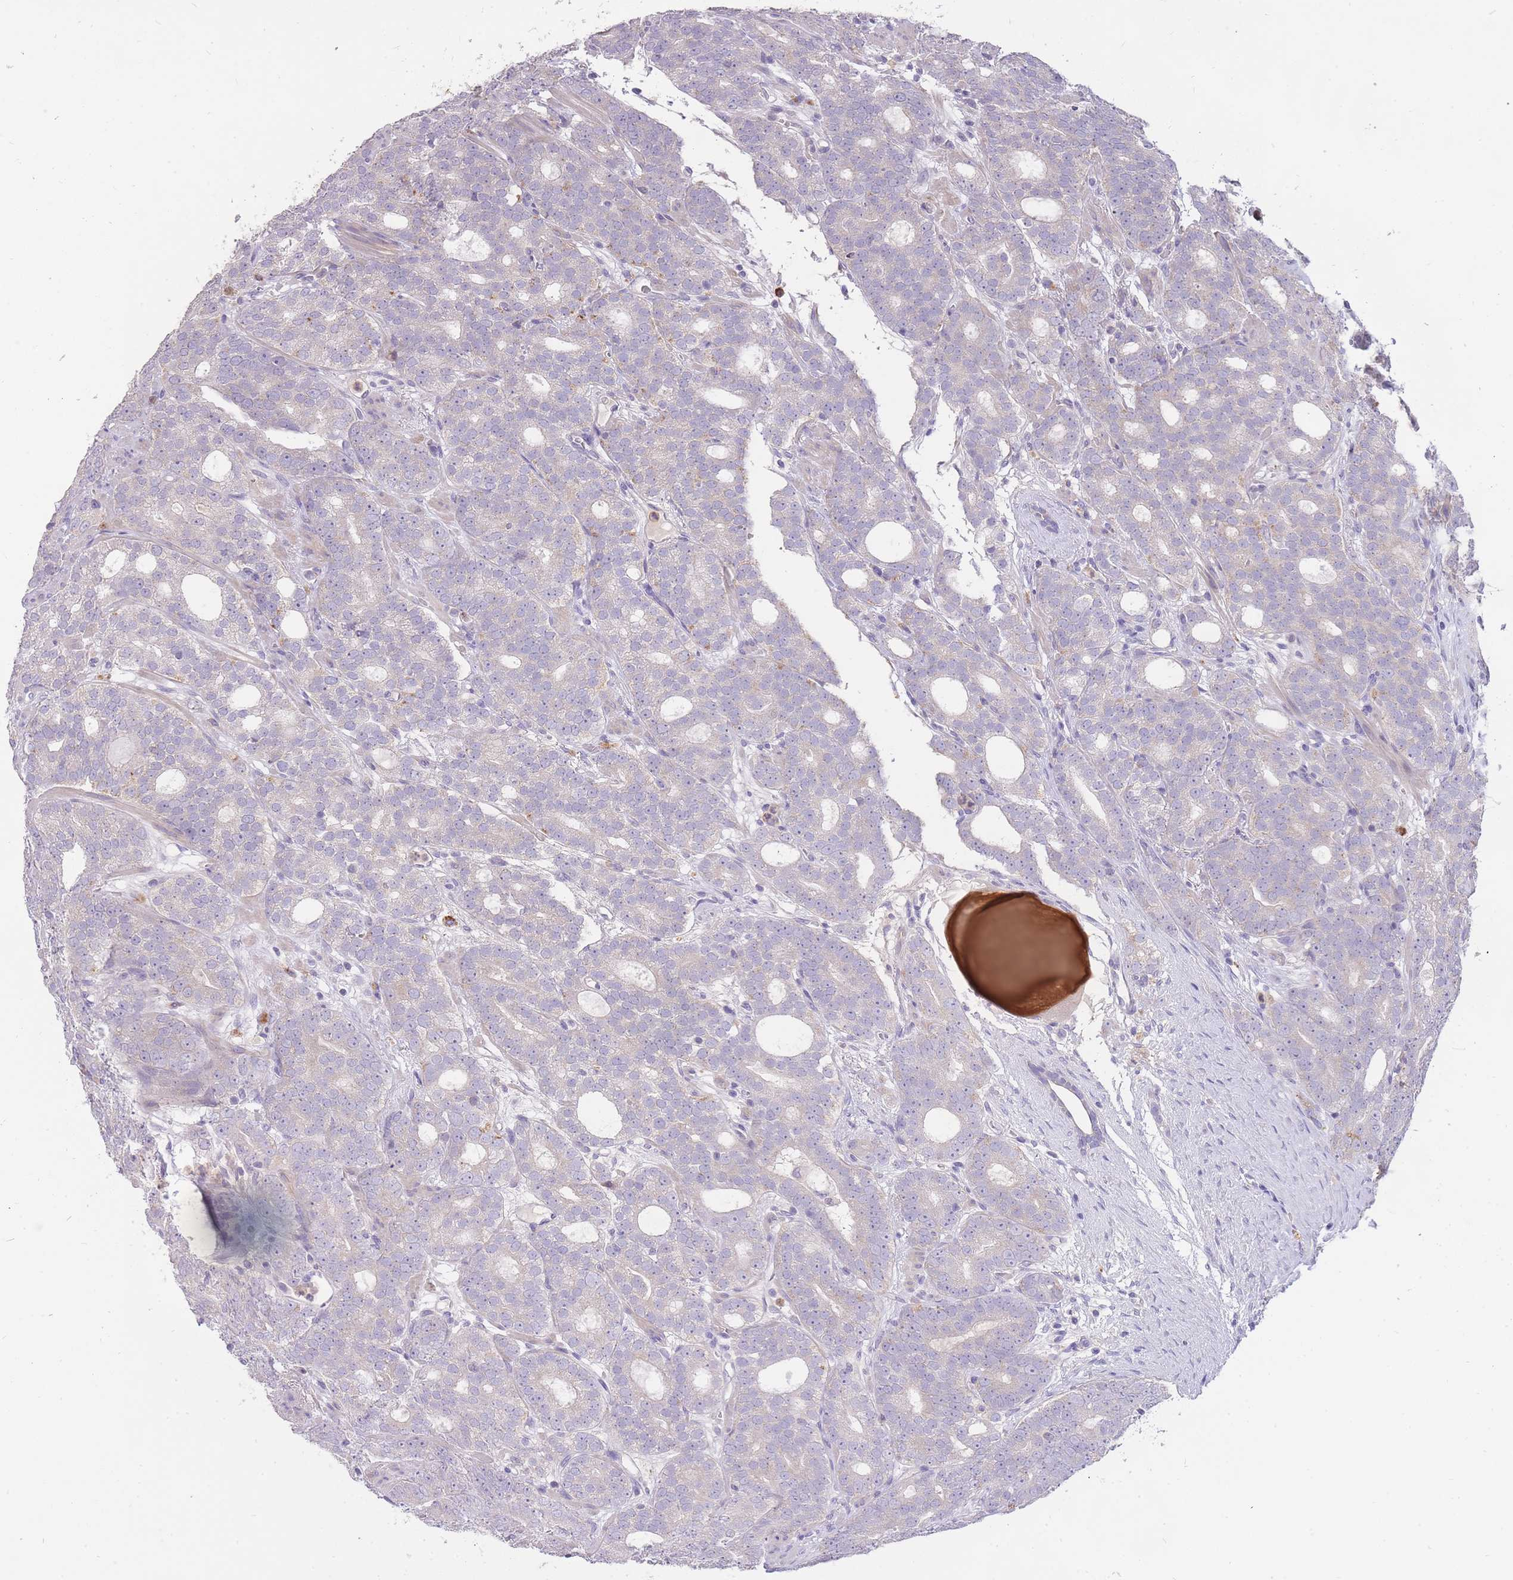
{"staining": {"intensity": "negative", "quantity": "none", "location": "none"}, "tissue": "prostate cancer", "cell_type": "Tumor cells", "image_type": "cancer", "snomed": [{"axis": "morphology", "description": "Adenocarcinoma, High grade"}, {"axis": "topography", "description": "Prostate"}], "caption": "Micrograph shows no protein staining in tumor cells of prostate cancer tissue.", "gene": "FRG2C", "patient": {"sex": "male", "age": 64}}